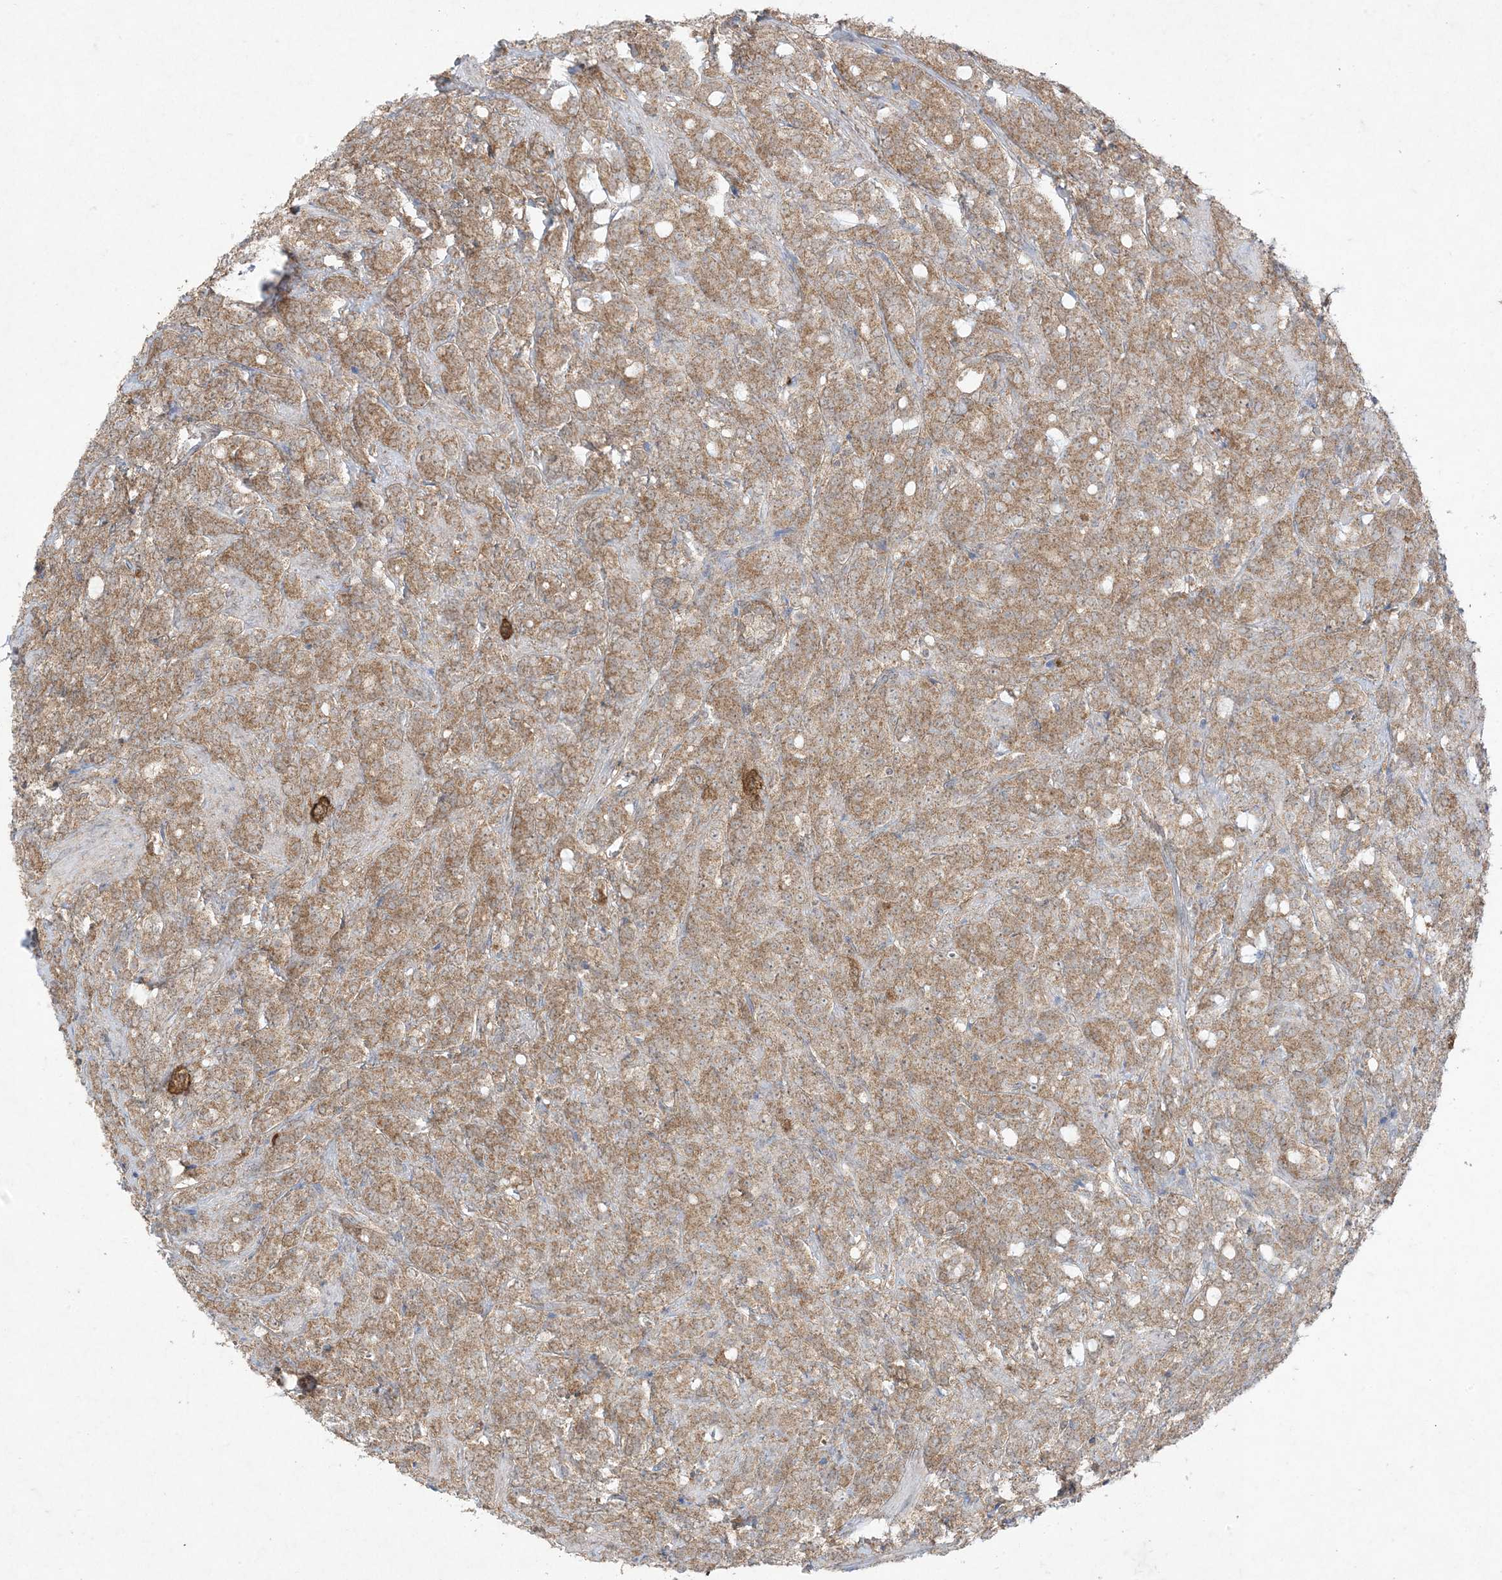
{"staining": {"intensity": "moderate", "quantity": ">75%", "location": "cytoplasmic/membranous"}, "tissue": "prostate cancer", "cell_type": "Tumor cells", "image_type": "cancer", "snomed": [{"axis": "morphology", "description": "Adenocarcinoma, High grade"}, {"axis": "topography", "description": "Prostate"}], "caption": "Immunohistochemical staining of human prostate cancer (high-grade adenocarcinoma) exhibits medium levels of moderate cytoplasmic/membranous positivity in about >75% of tumor cells.", "gene": "UBE2C", "patient": {"sex": "male", "age": 62}}